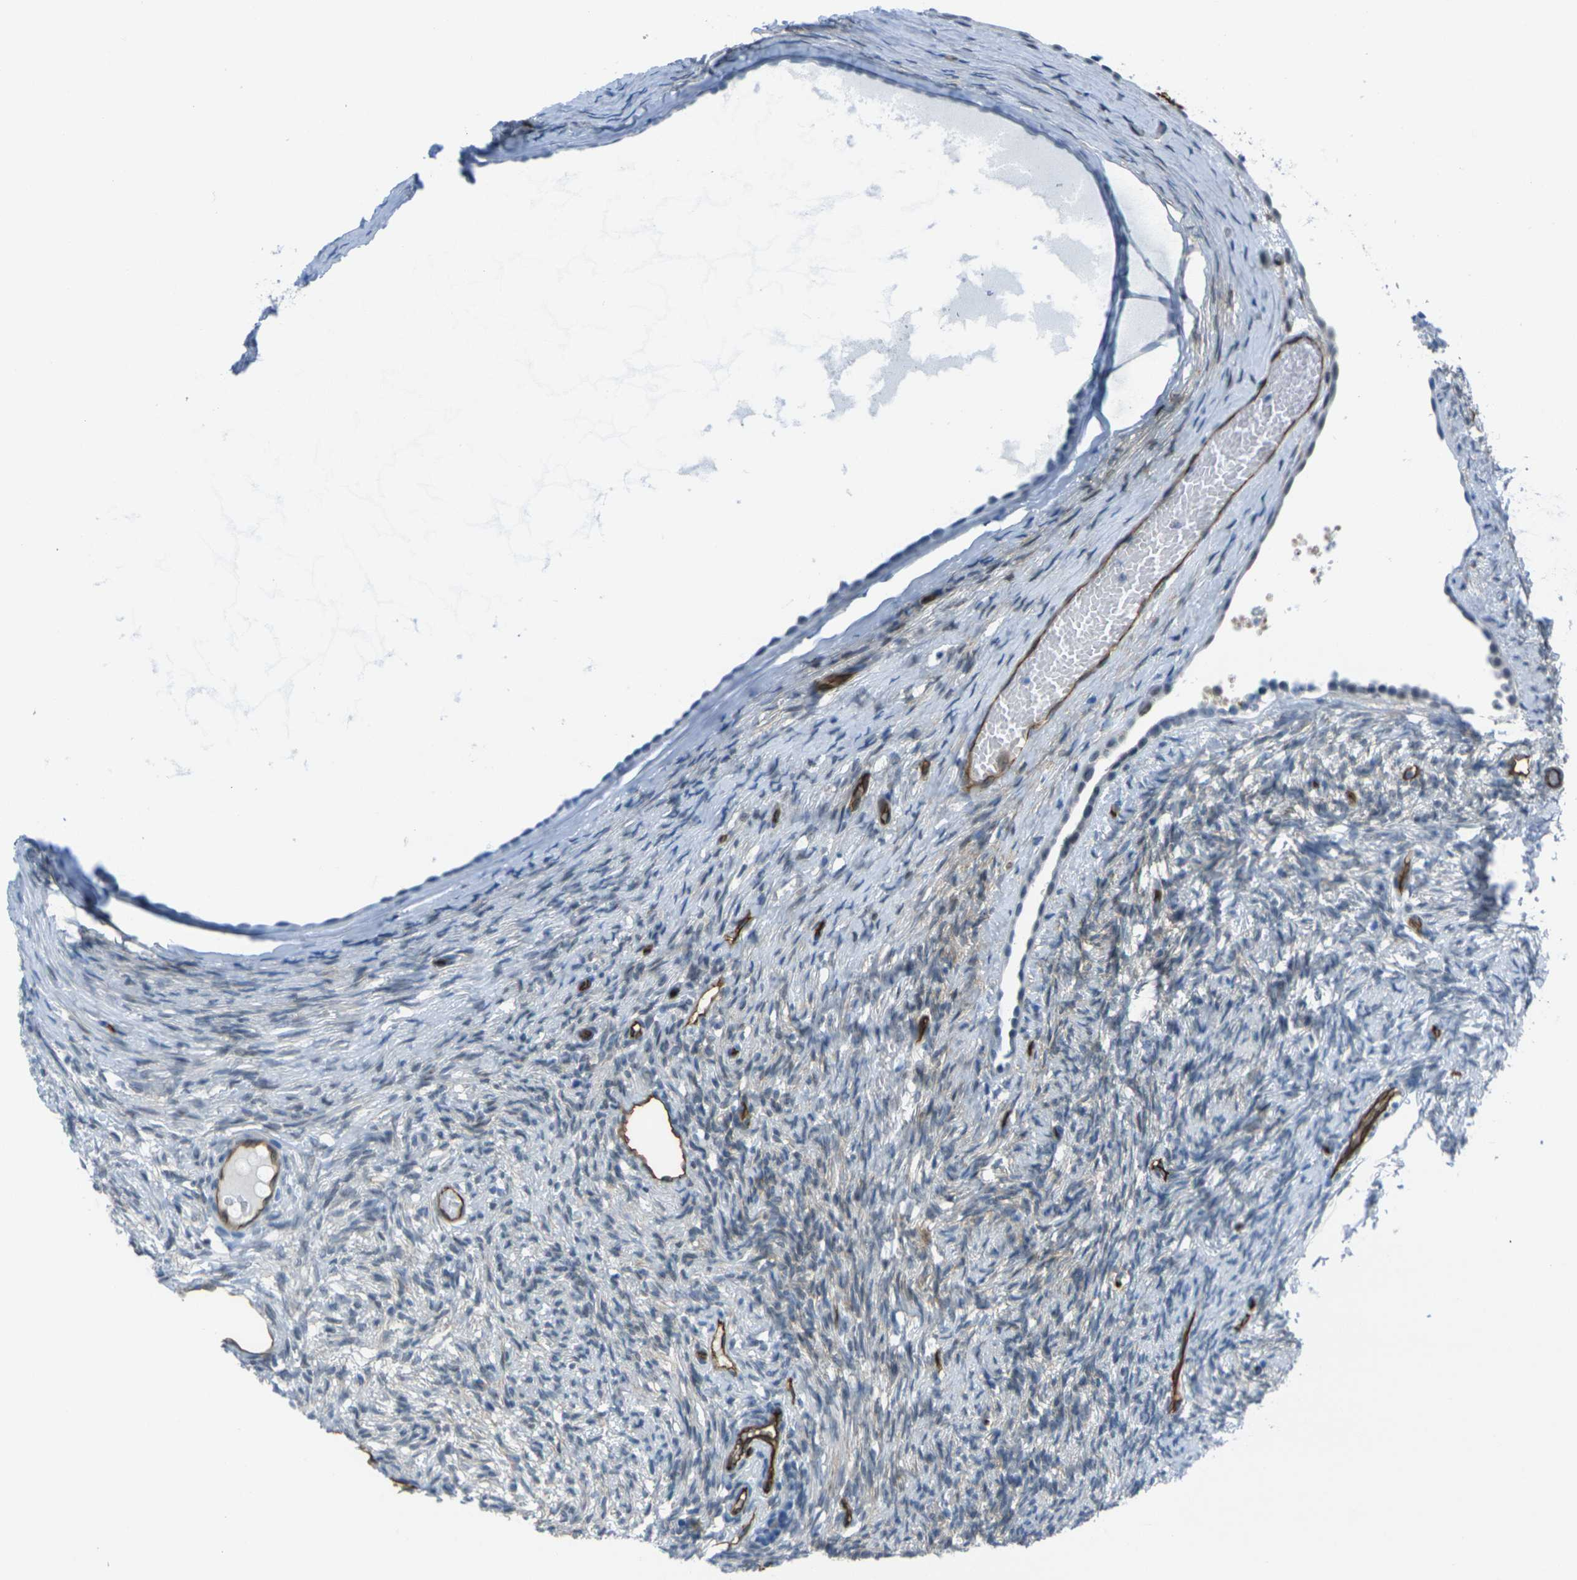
{"staining": {"intensity": "negative", "quantity": "none", "location": "none"}, "tissue": "ovary", "cell_type": "Ovarian stroma cells", "image_type": "normal", "snomed": [{"axis": "morphology", "description": "Normal tissue, NOS"}, {"axis": "topography", "description": "Ovary"}], "caption": "Ovarian stroma cells are negative for brown protein staining in unremarkable ovary. (Immunohistochemistry, brightfield microscopy, high magnification).", "gene": "HSPA12B", "patient": {"sex": "female", "age": 33}}